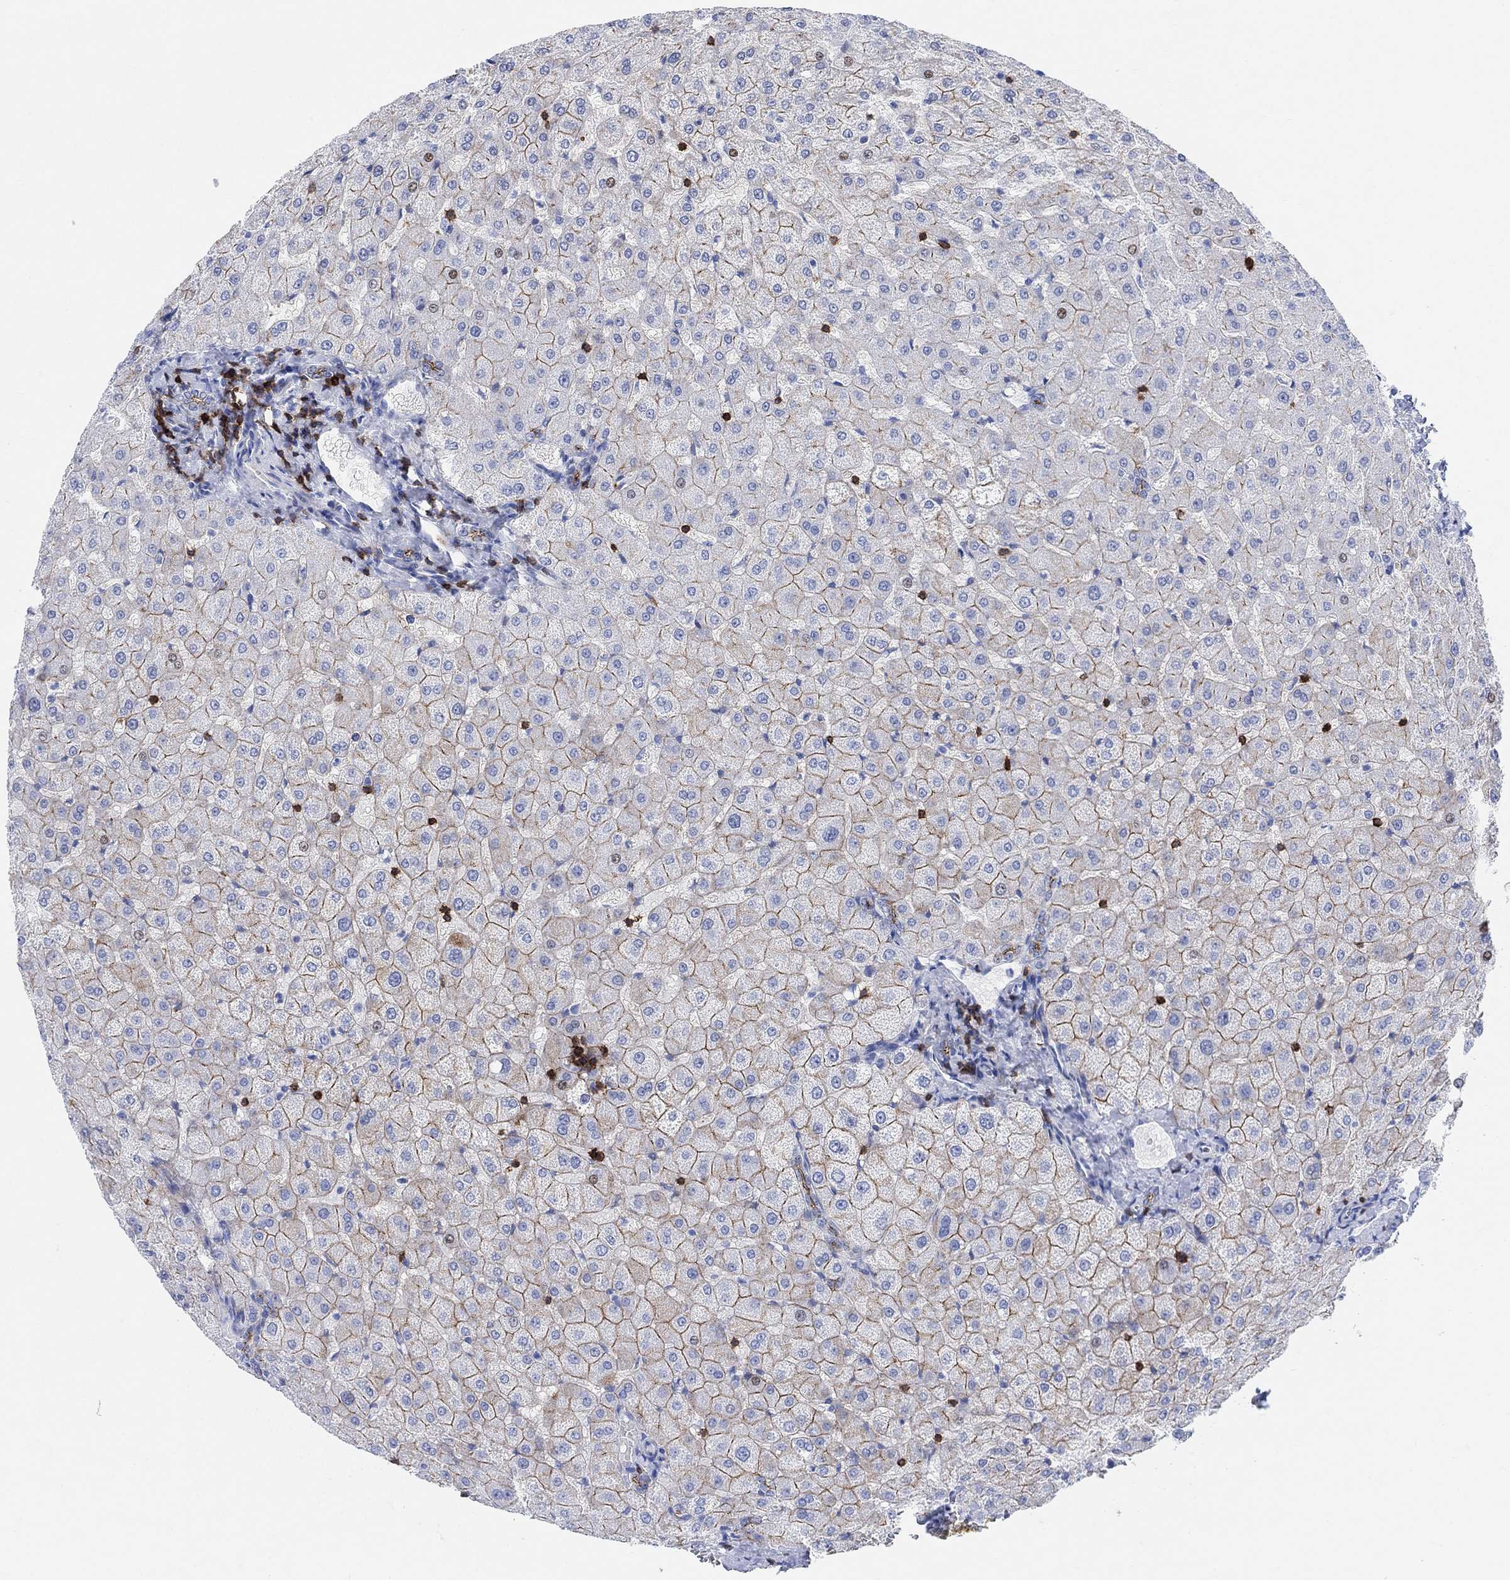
{"staining": {"intensity": "moderate", "quantity": ">75%", "location": "cytoplasmic/membranous"}, "tissue": "liver", "cell_type": "Cholangiocytes", "image_type": "normal", "snomed": [{"axis": "morphology", "description": "Normal tissue, NOS"}, {"axis": "topography", "description": "Liver"}], "caption": "A micrograph of liver stained for a protein exhibits moderate cytoplasmic/membranous brown staining in cholangiocytes. (DAB = brown stain, brightfield microscopy at high magnification).", "gene": "GPR65", "patient": {"sex": "female", "age": 50}}